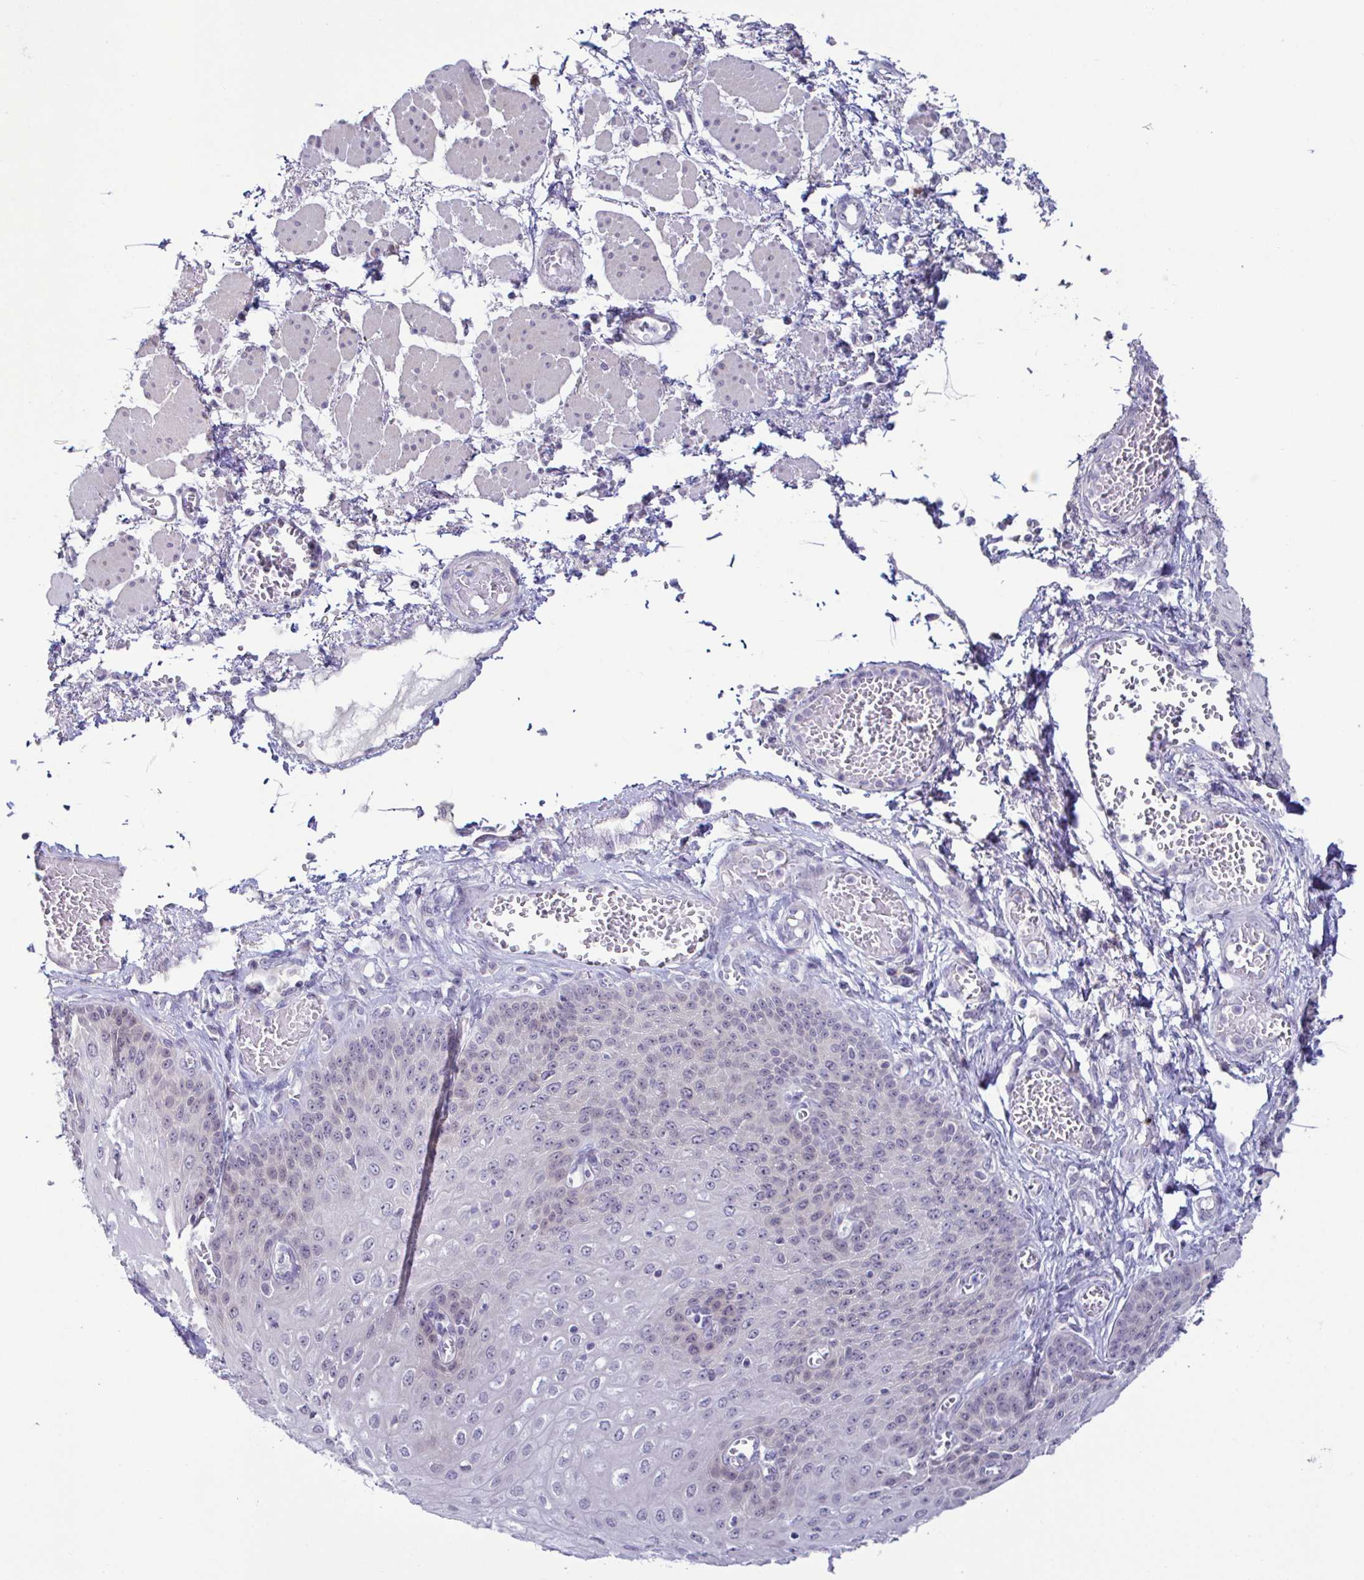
{"staining": {"intensity": "weak", "quantity": "<25%", "location": "nuclear"}, "tissue": "esophagus", "cell_type": "Squamous epithelial cells", "image_type": "normal", "snomed": [{"axis": "morphology", "description": "Normal tissue, NOS"}, {"axis": "morphology", "description": "Adenocarcinoma, NOS"}, {"axis": "topography", "description": "Esophagus"}], "caption": "Normal esophagus was stained to show a protein in brown. There is no significant expression in squamous epithelial cells.", "gene": "GSTM1", "patient": {"sex": "male", "age": 81}}